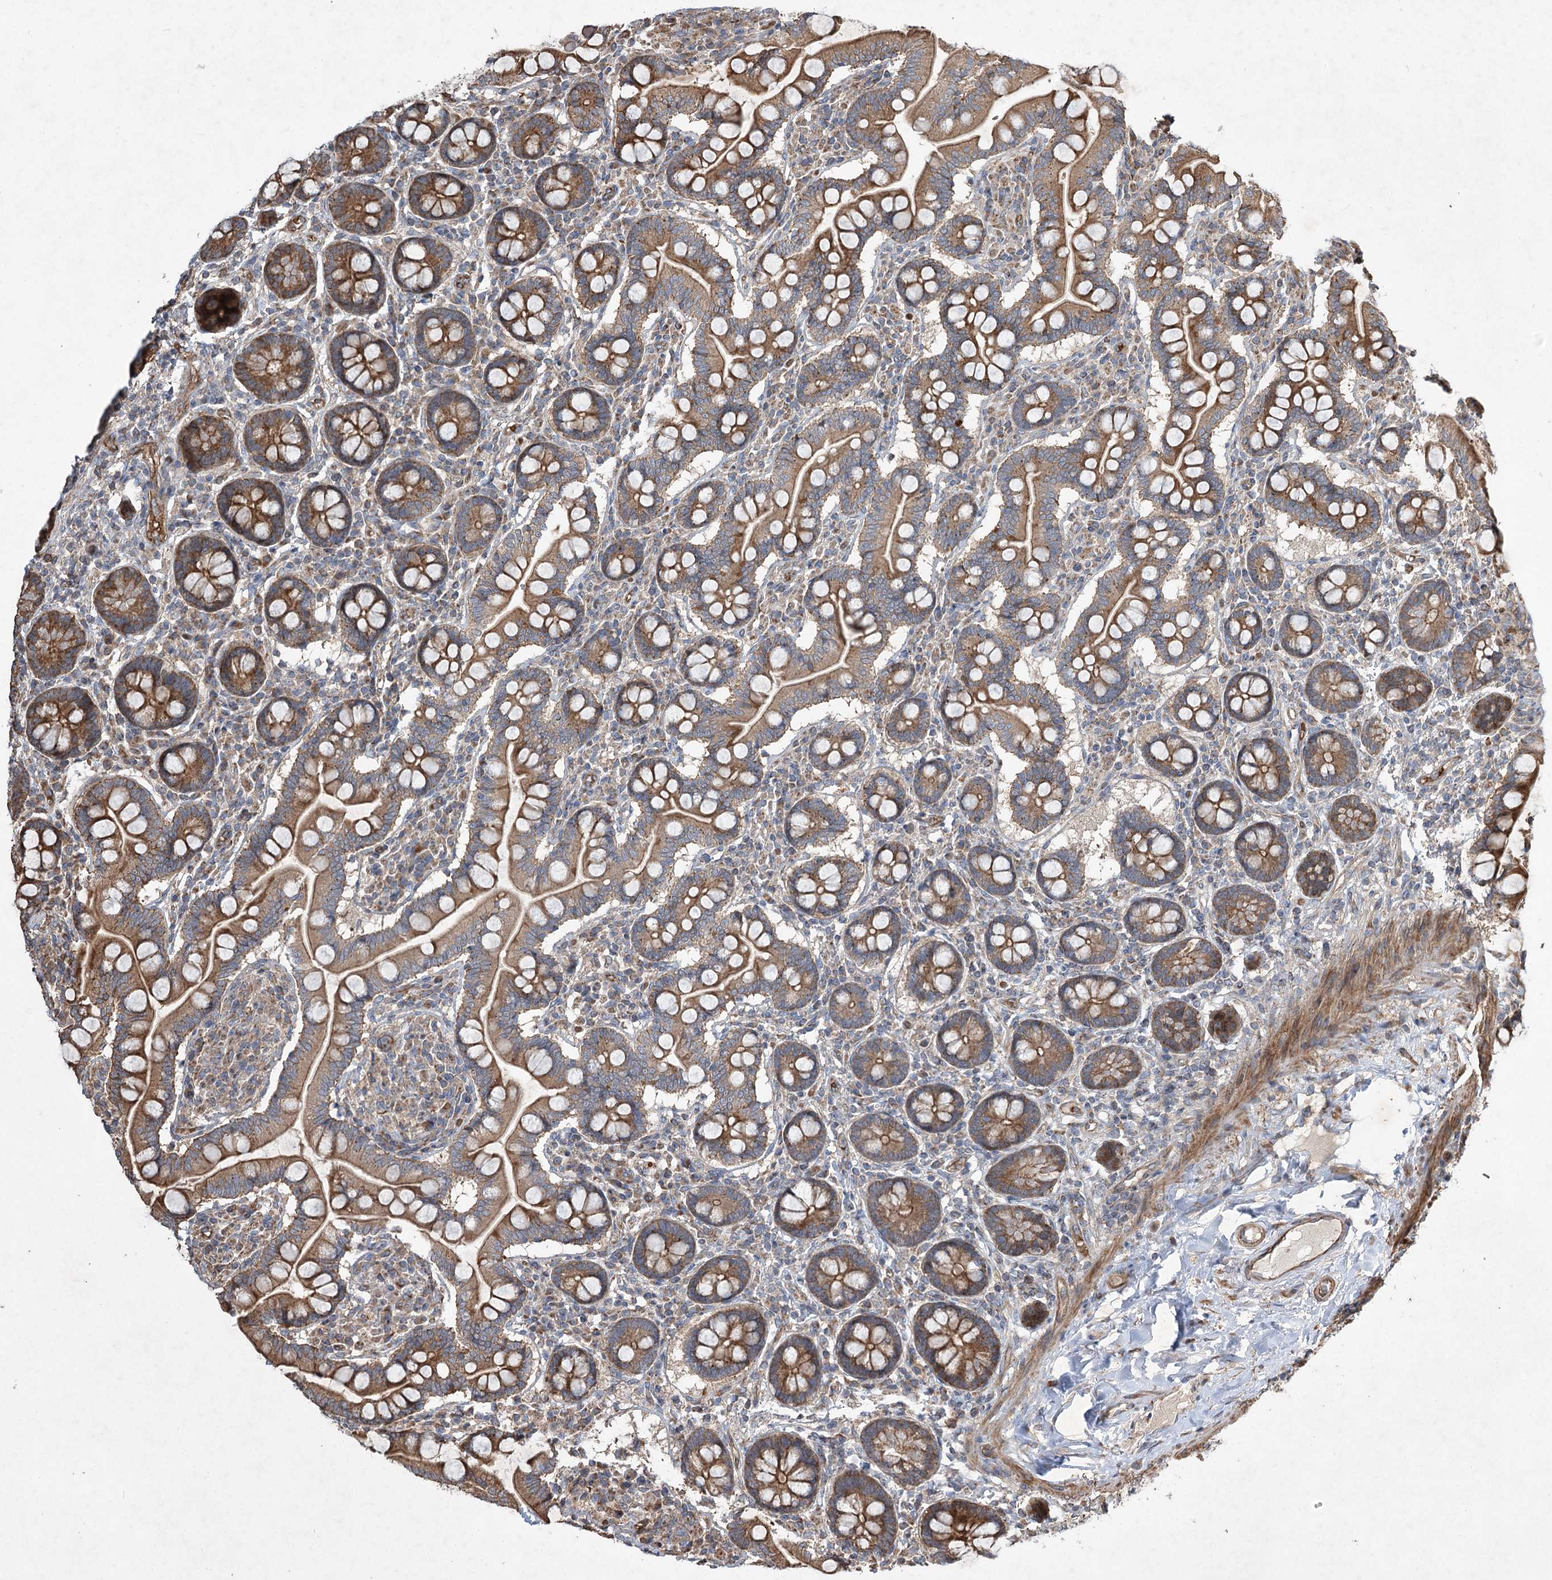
{"staining": {"intensity": "moderate", "quantity": ">75%", "location": "cytoplasmic/membranous"}, "tissue": "small intestine", "cell_type": "Glandular cells", "image_type": "normal", "snomed": [{"axis": "morphology", "description": "Normal tissue, NOS"}, {"axis": "topography", "description": "Small intestine"}], "caption": "The micrograph reveals immunohistochemical staining of unremarkable small intestine. There is moderate cytoplasmic/membranous staining is present in approximately >75% of glandular cells.", "gene": "SERINC5", "patient": {"sex": "female", "age": 64}}